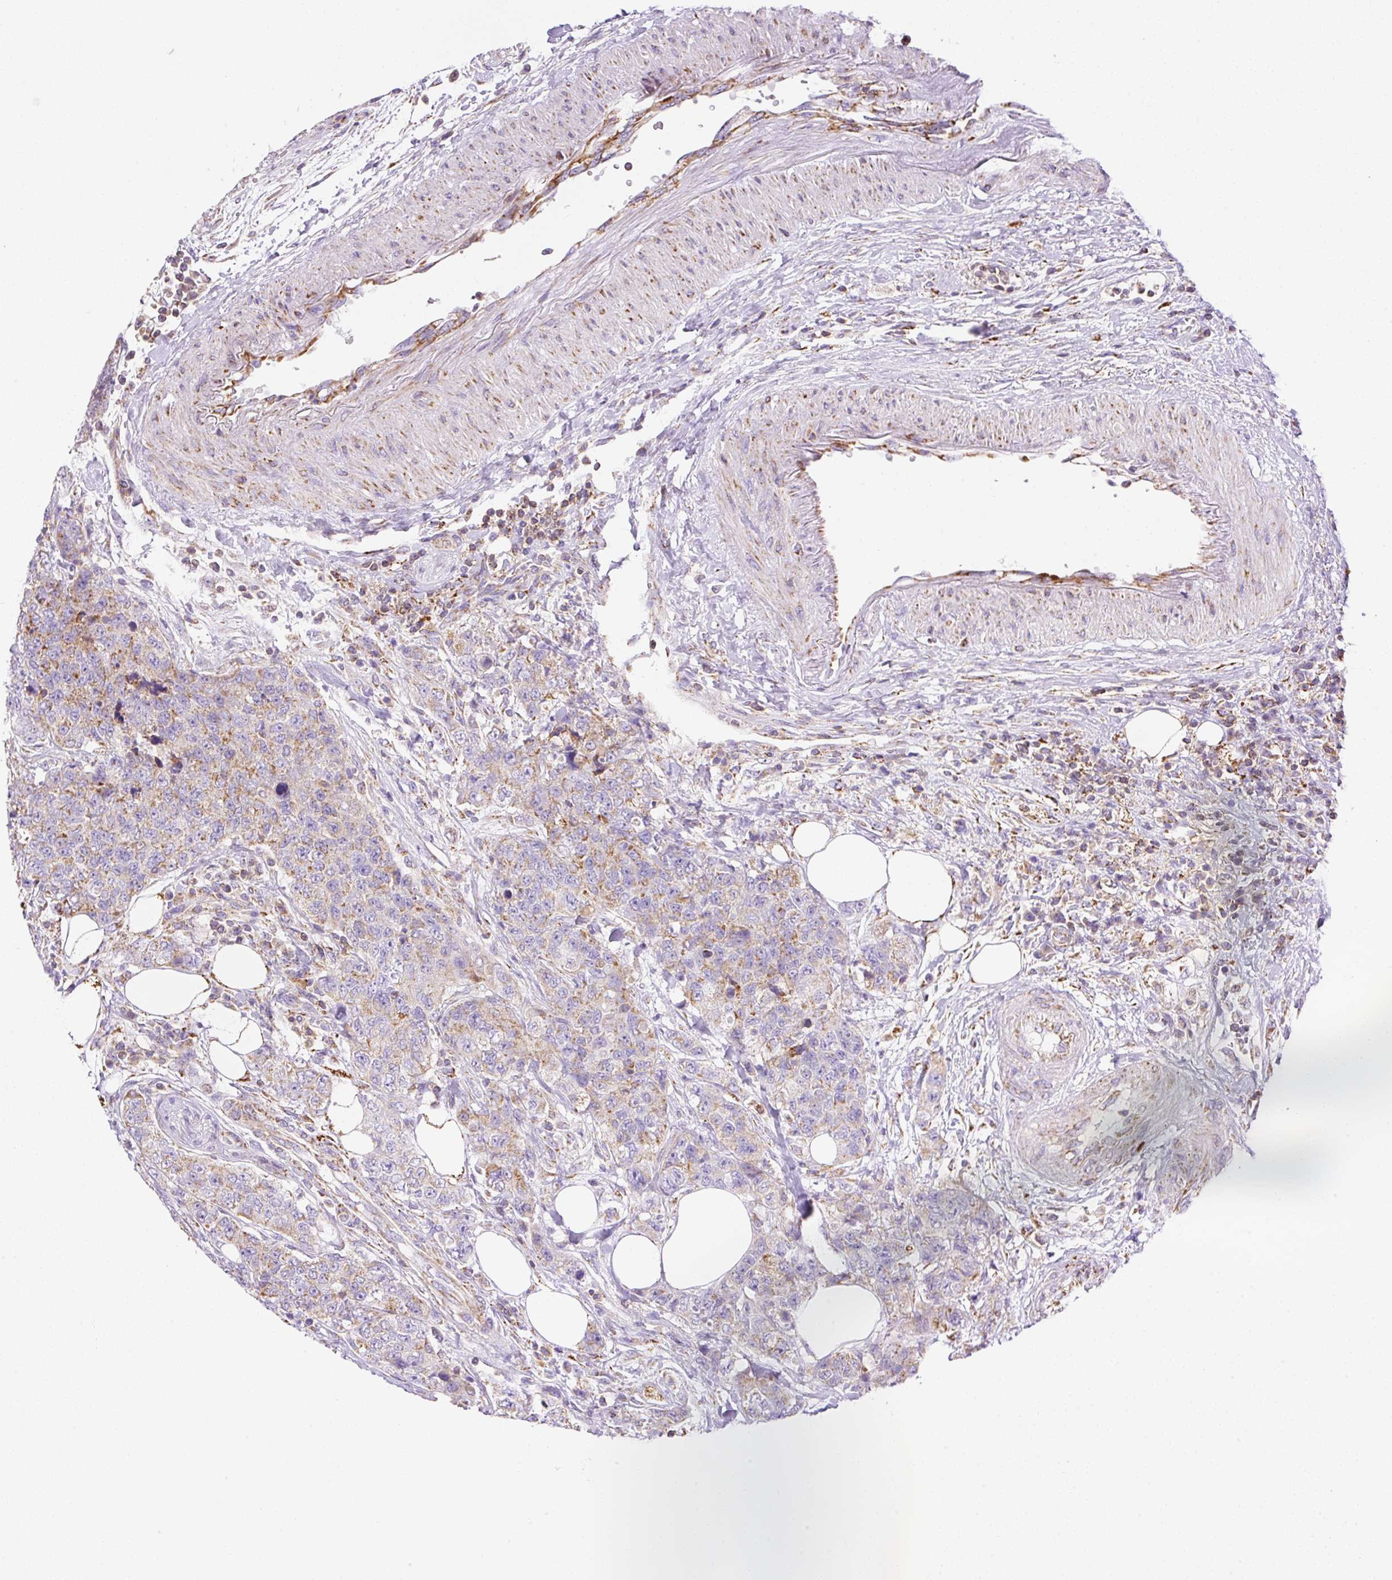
{"staining": {"intensity": "moderate", "quantity": "25%-75%", "location": "cytoplasmic/membranous"}, "tissue": "urothelial cancer", "cell_type": "Tumor cells", "image_type": "cancer", "snomed": [{"axis": "morphology", "description": "Urothelial carcinoma, High grade"}, {"axis": "topography", "description": "Urinary bladder"}], "caption": "The image displays immunohistochemical staining of urothelial carcinoma (high-grade). There is moderate cytoplasmic/membranous positivity is identified in about 25%-75% of tumor cells. The staining is performed using DAB brown chromogen to label protein expression. The nuclei are counter-stained blue using hematoxylin.", "gene": "NF1", "patient": {"sex": "female", "age": 78}}